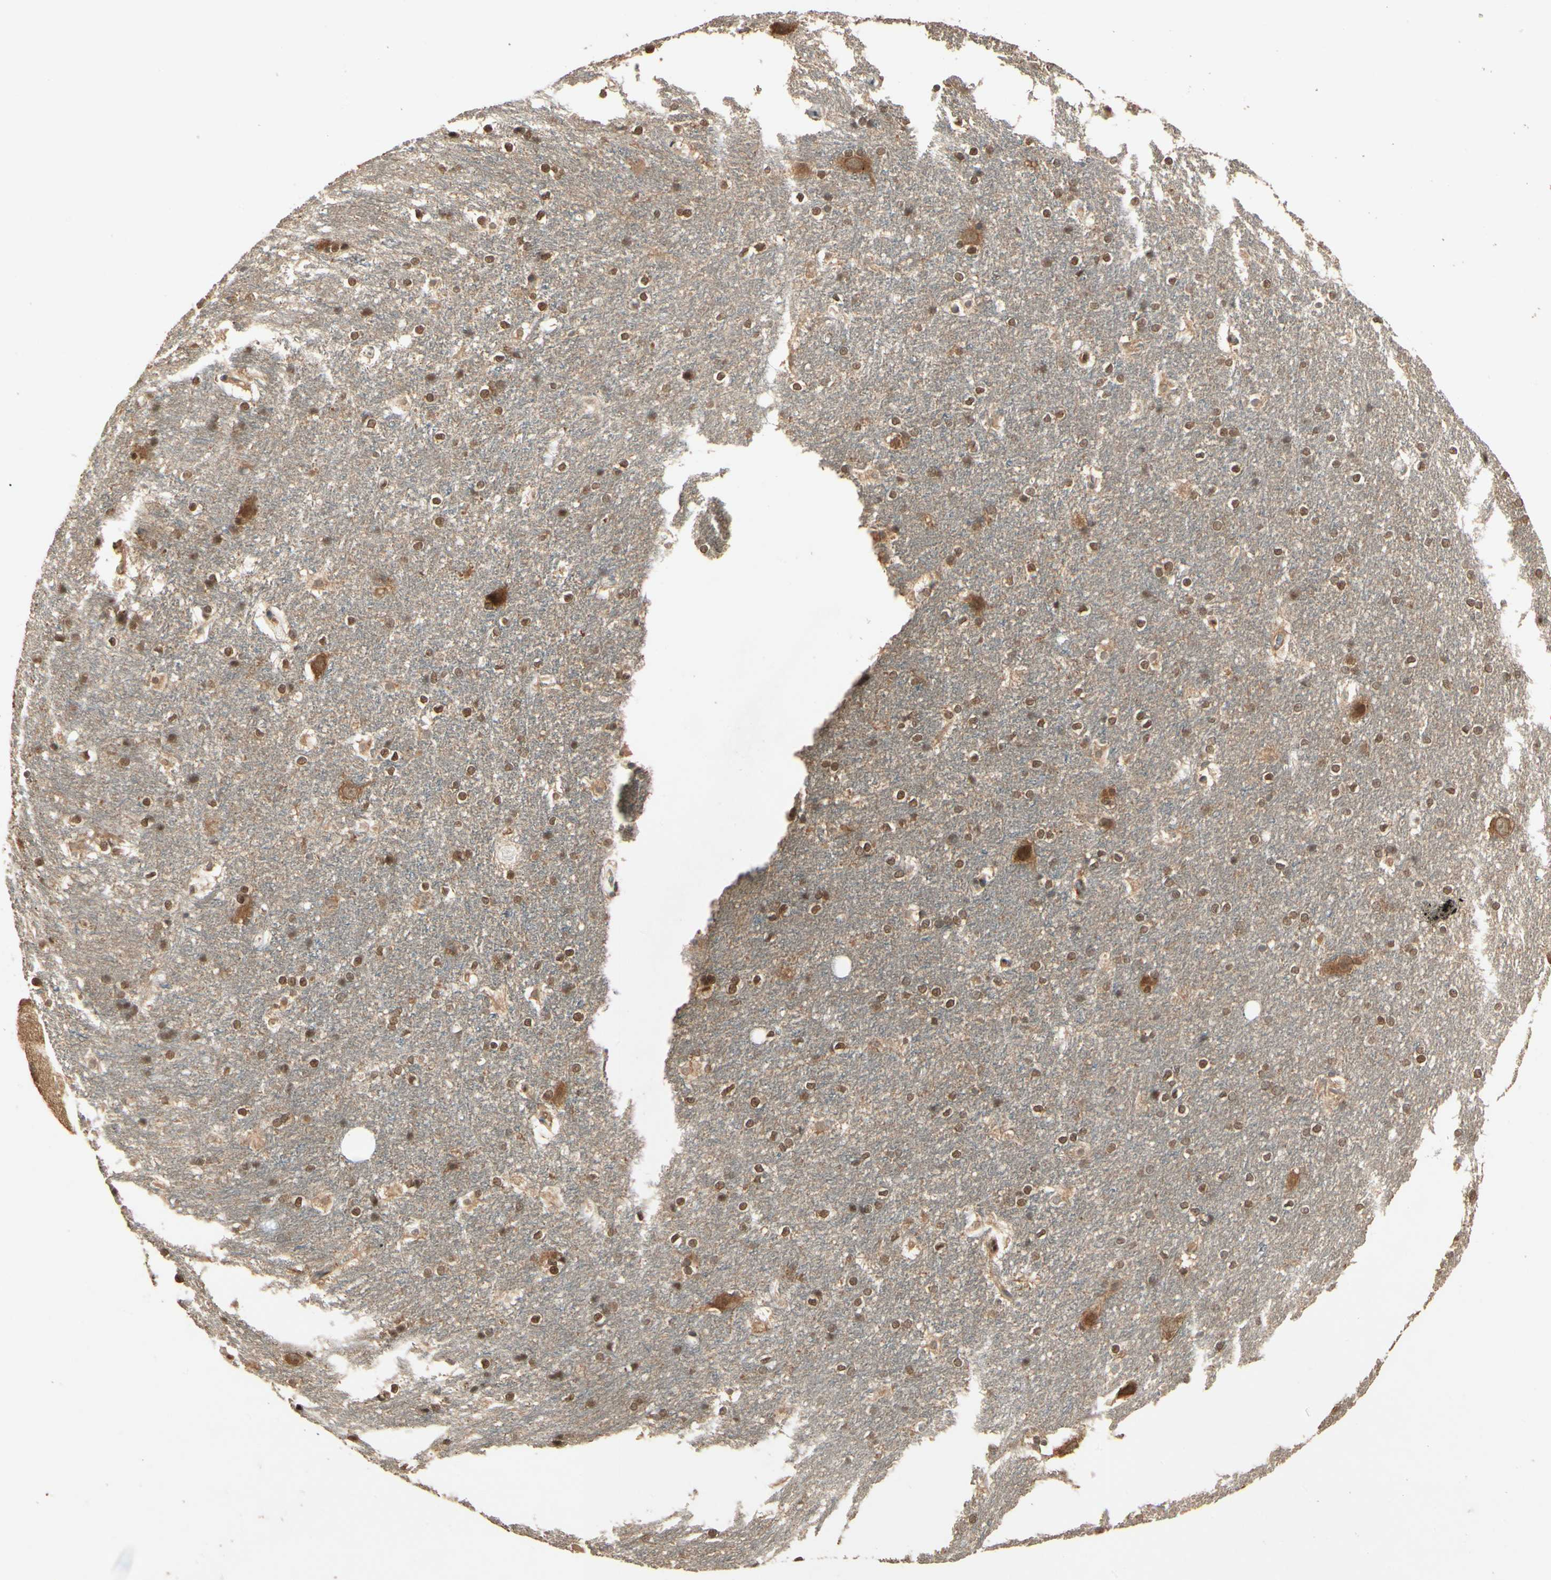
{"staining": {"intensity": "moderate", "quantity": ">75%", "location": "cytoplasmic/membranous,nuclear"}, "tissue": "hippocampus", "cell_type": "Glial cells", "image_type": "normal", "snomed": [{"axis": "morphology", "description": "Normal tissue, NOS"}, {"axis": "topography", "description": "Hippocampus"}], "caption": "A micrograph of human hippocampus stained for a protein demonstrates moderate cytoplasmic/membranous,nuclear brown staining in glial cells.", "gene": "CCT7", "patient": {"sex": "female", "age": 19}}